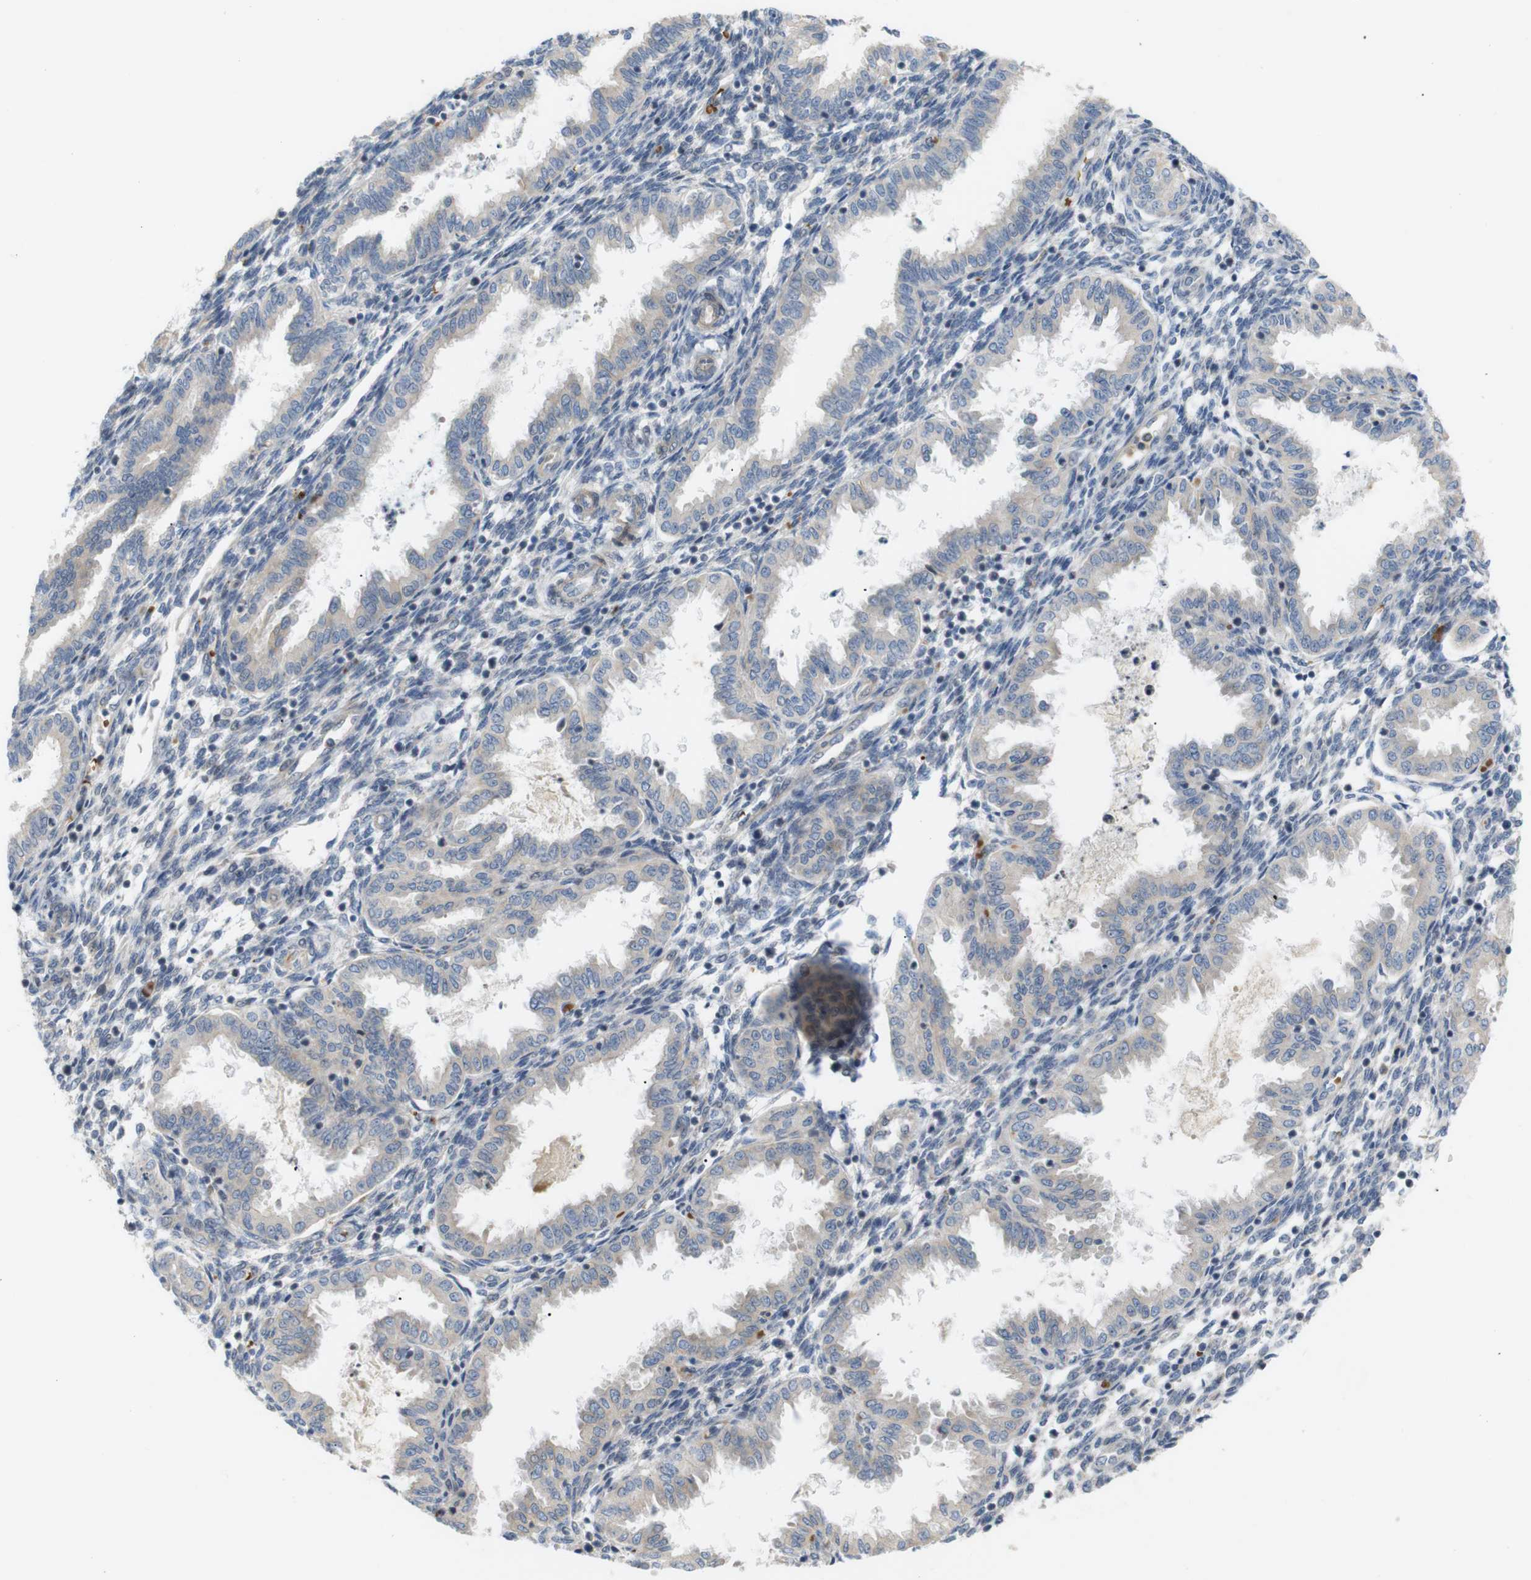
{"staining": {"intensity": "negative", "quantity": "none", "location": "none"}, "tissue": "endometrium", "cell_type": "Cells in endometrial stroma", "image_type": "normal", "snomed": [{"axis": "morphology", "description": "Normal tissue, NOS"}, {"axis": "topography", "description": "Endometrium"}], "caption": "The micrograph demonstrates no staining of cells in endometrial stroma in unremarkable endometrium. (Immunohistochemistry (ihc), brightfield microscopy, high magnification).", "gene": "RPTOR", "patient": {"sex": "female", "age": 33}}